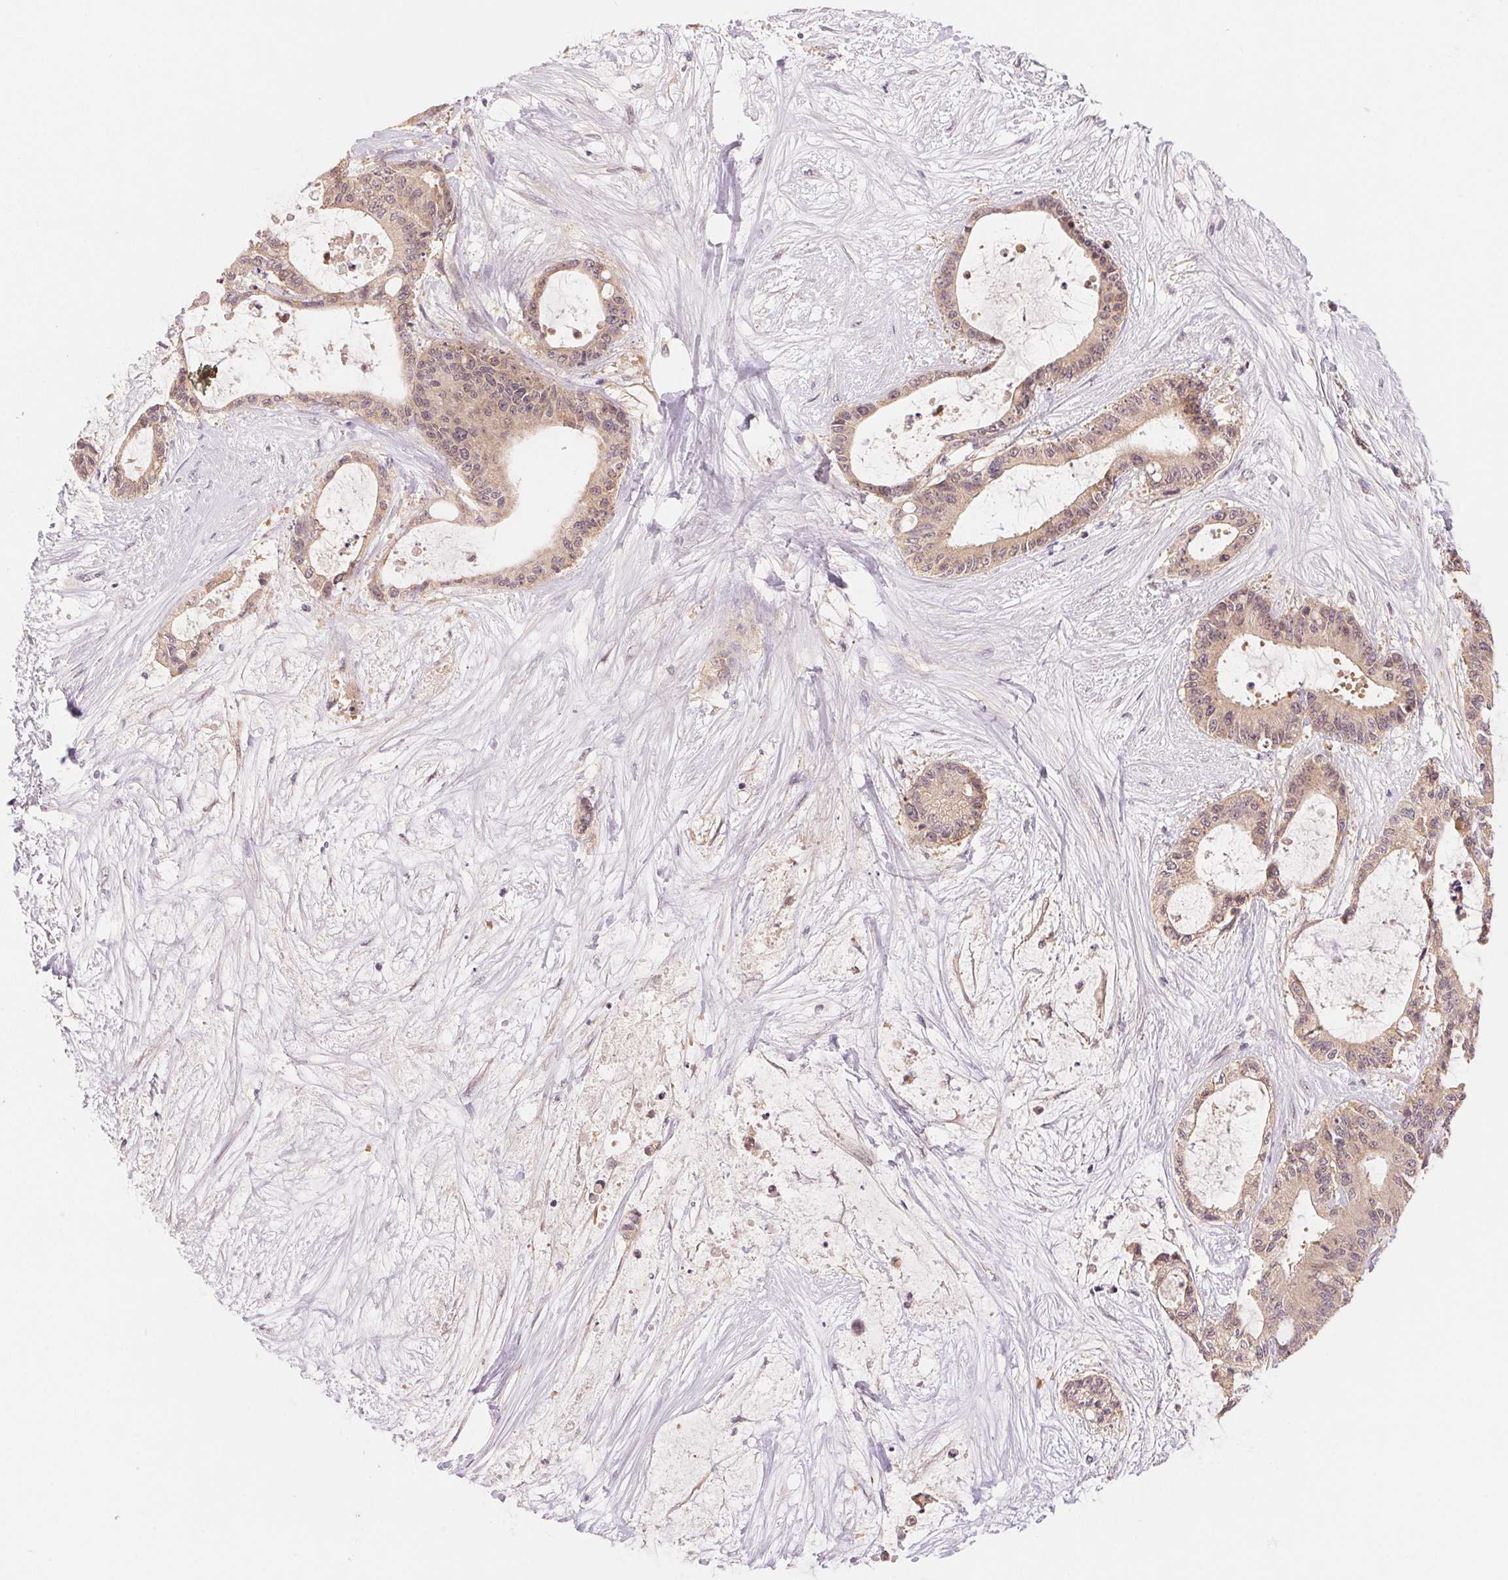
{"staining": {"intensity": "weak", "quantity": ">75%", "location": "cytoplasmic/membranous"}, "tissue": "liver cancer", "cell_type": "Tumor cells", "image_type": "cancer", "snomed": [{"axis": "morphology", "description": "Normal tissue, NOS"}, {"axis": "morphology", "description": "Cholangiocarcinoma"}, {"axis": "topography", "description": "Liver"}, {"axis": "topography", "description": "Peripheral nerve tissue"}], "caption": "Protein expression analysis of human liver cancer (cholangiocarcinoma) reveals weak cytoplasmic/membranous positivity in about >75% of tumor cells. Ihc stains the protein in brown and the nuclei are stained blue.", "gene": "BNIP5", "patient": {"sex": "female", "age": 73}}